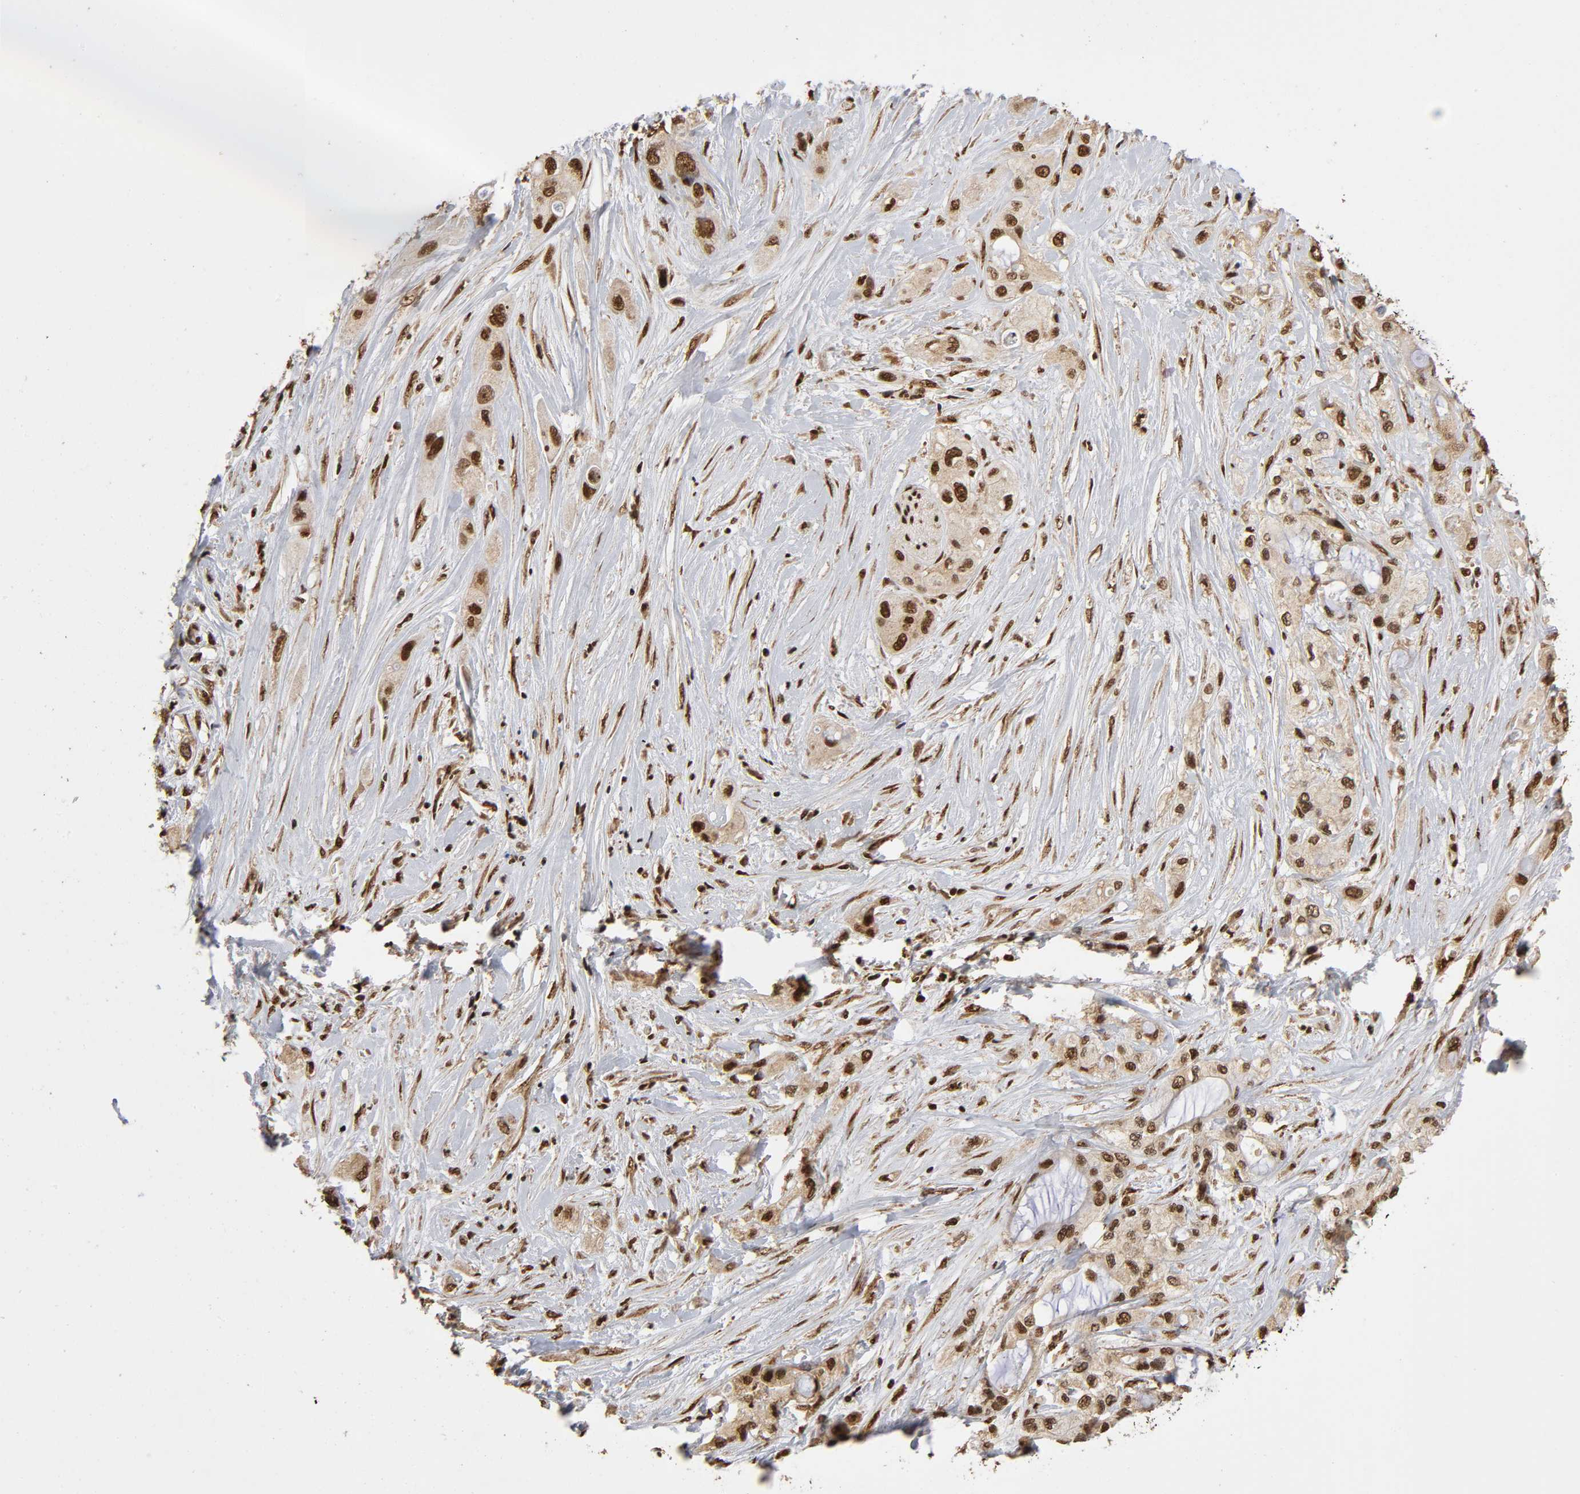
{"staining": {"intensity": "strong", "quantity": ">75%", "location": "cytoplasmic/membranous,nuclear"}, "tissue": "pancreatic cancer", "cell_type": "Tumor cells", "image_type": "cancer", "snomed": [{"axis": "morphology", "description": "Adenocarcinoma, NOS"}, {"axis": "topography", "description": "Pancreas"}], "caption": "This is an image of immunohistochemistry (IHC) staining of pancreatic cancer (adenocarcinoma), which shows strong expression in the cytoplasmic/membranous and nuclear of tumor cells.", "gene": "RNF122", "patient": {"sex": "female", "age": 59}}